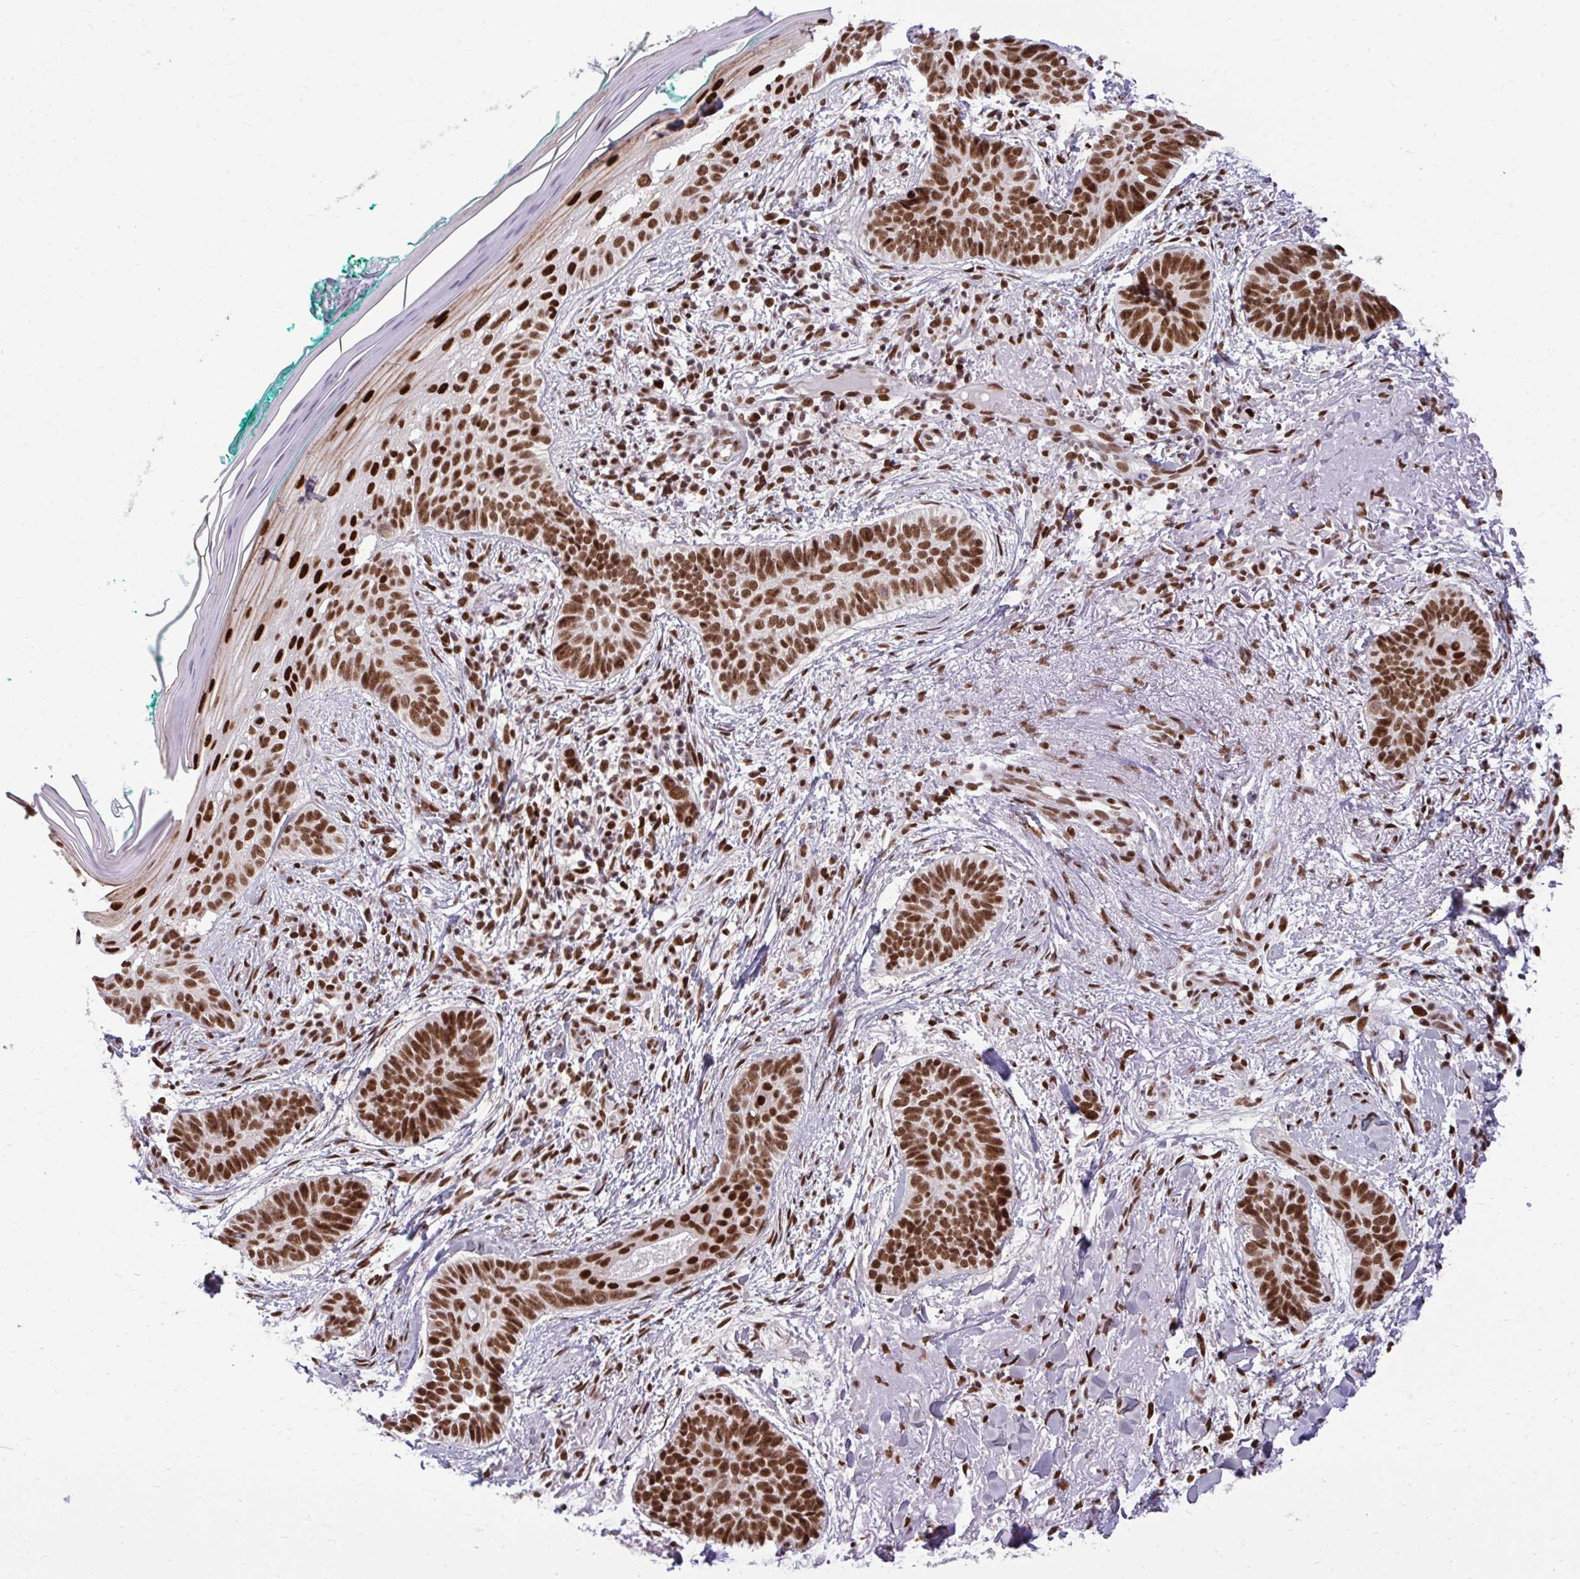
{"staining": {"intensity": "strong", "quantity": ">75%", "location": "nuclear"}, "tissue": "skin cancer", "cell_type": "Tumor cells", "image_type": "cancer", "snomed": [{"axis": "morphology", "description": "Basal cell carcinoma"}, {"axis": "topography", "description": "Skin"}, {"axis": "topography", "description": "Skin of face"}, {"axis": "topography", "description": "Skin of nose"}], "caption": "Protein analysis of skin cancer tissue reveals strong nuclear positivity in approximately >75% of tumor cells.", "gene": "CDYL", "patient": {"sex": "female", "age": 86}}